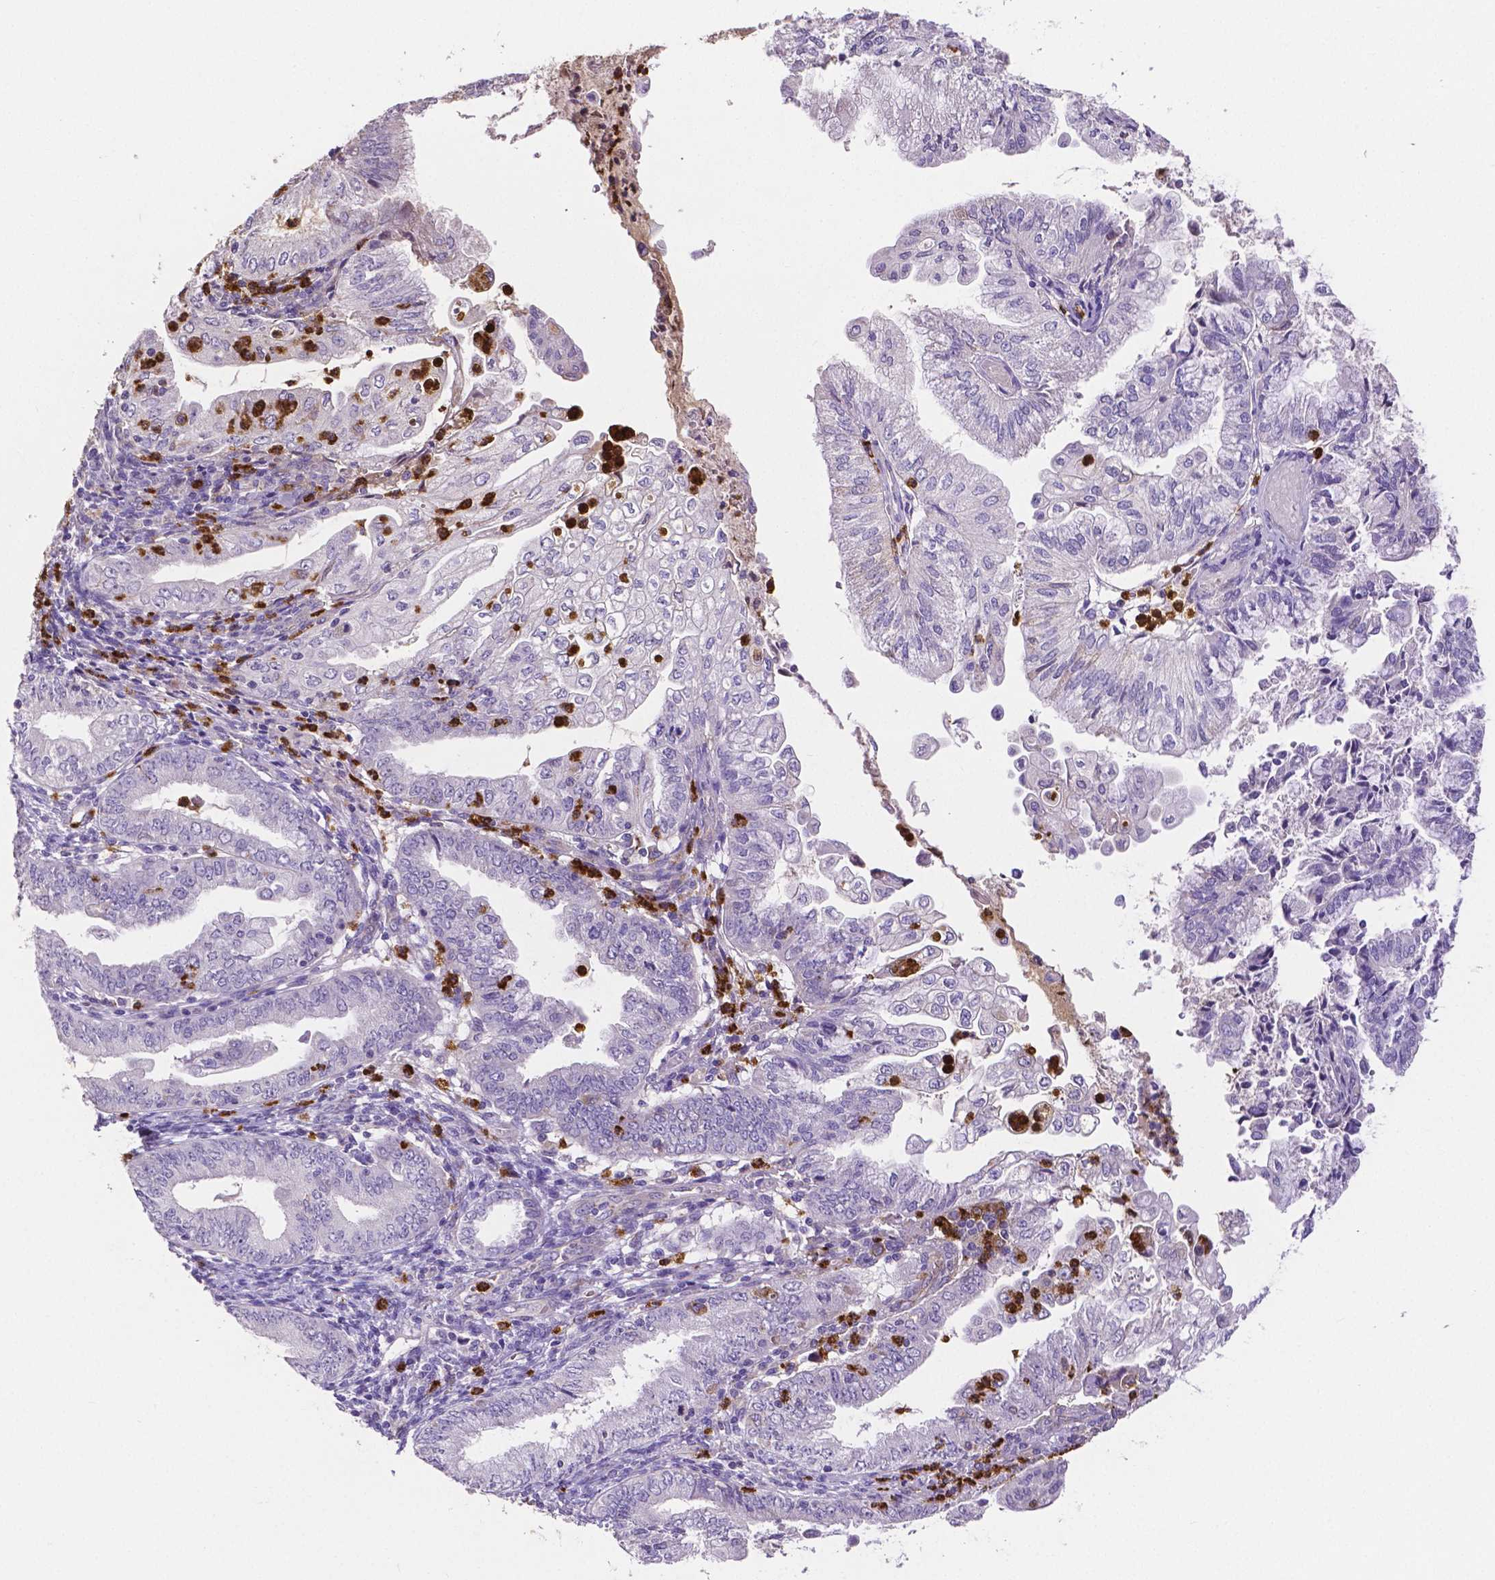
{"staining": {"intensity": "negative", "quantity": "none", "location": "none"}, "tissue": "endometrial cancer", "cell_type": "Tumor cells", "image_type": "cancer", "snomed": [{"axis": "morphology", "description": "Adenocarcinoma, NOS"}, {"axis": "topography", "description": "Endometrium"}], "caption": "Endometrial cancer (adenocarcinoma) was stained to show a protein in brown. There is no significant staining in tumor cells.", "gene": "MMP9", "patient": {"sex": "female", "age": 55}}